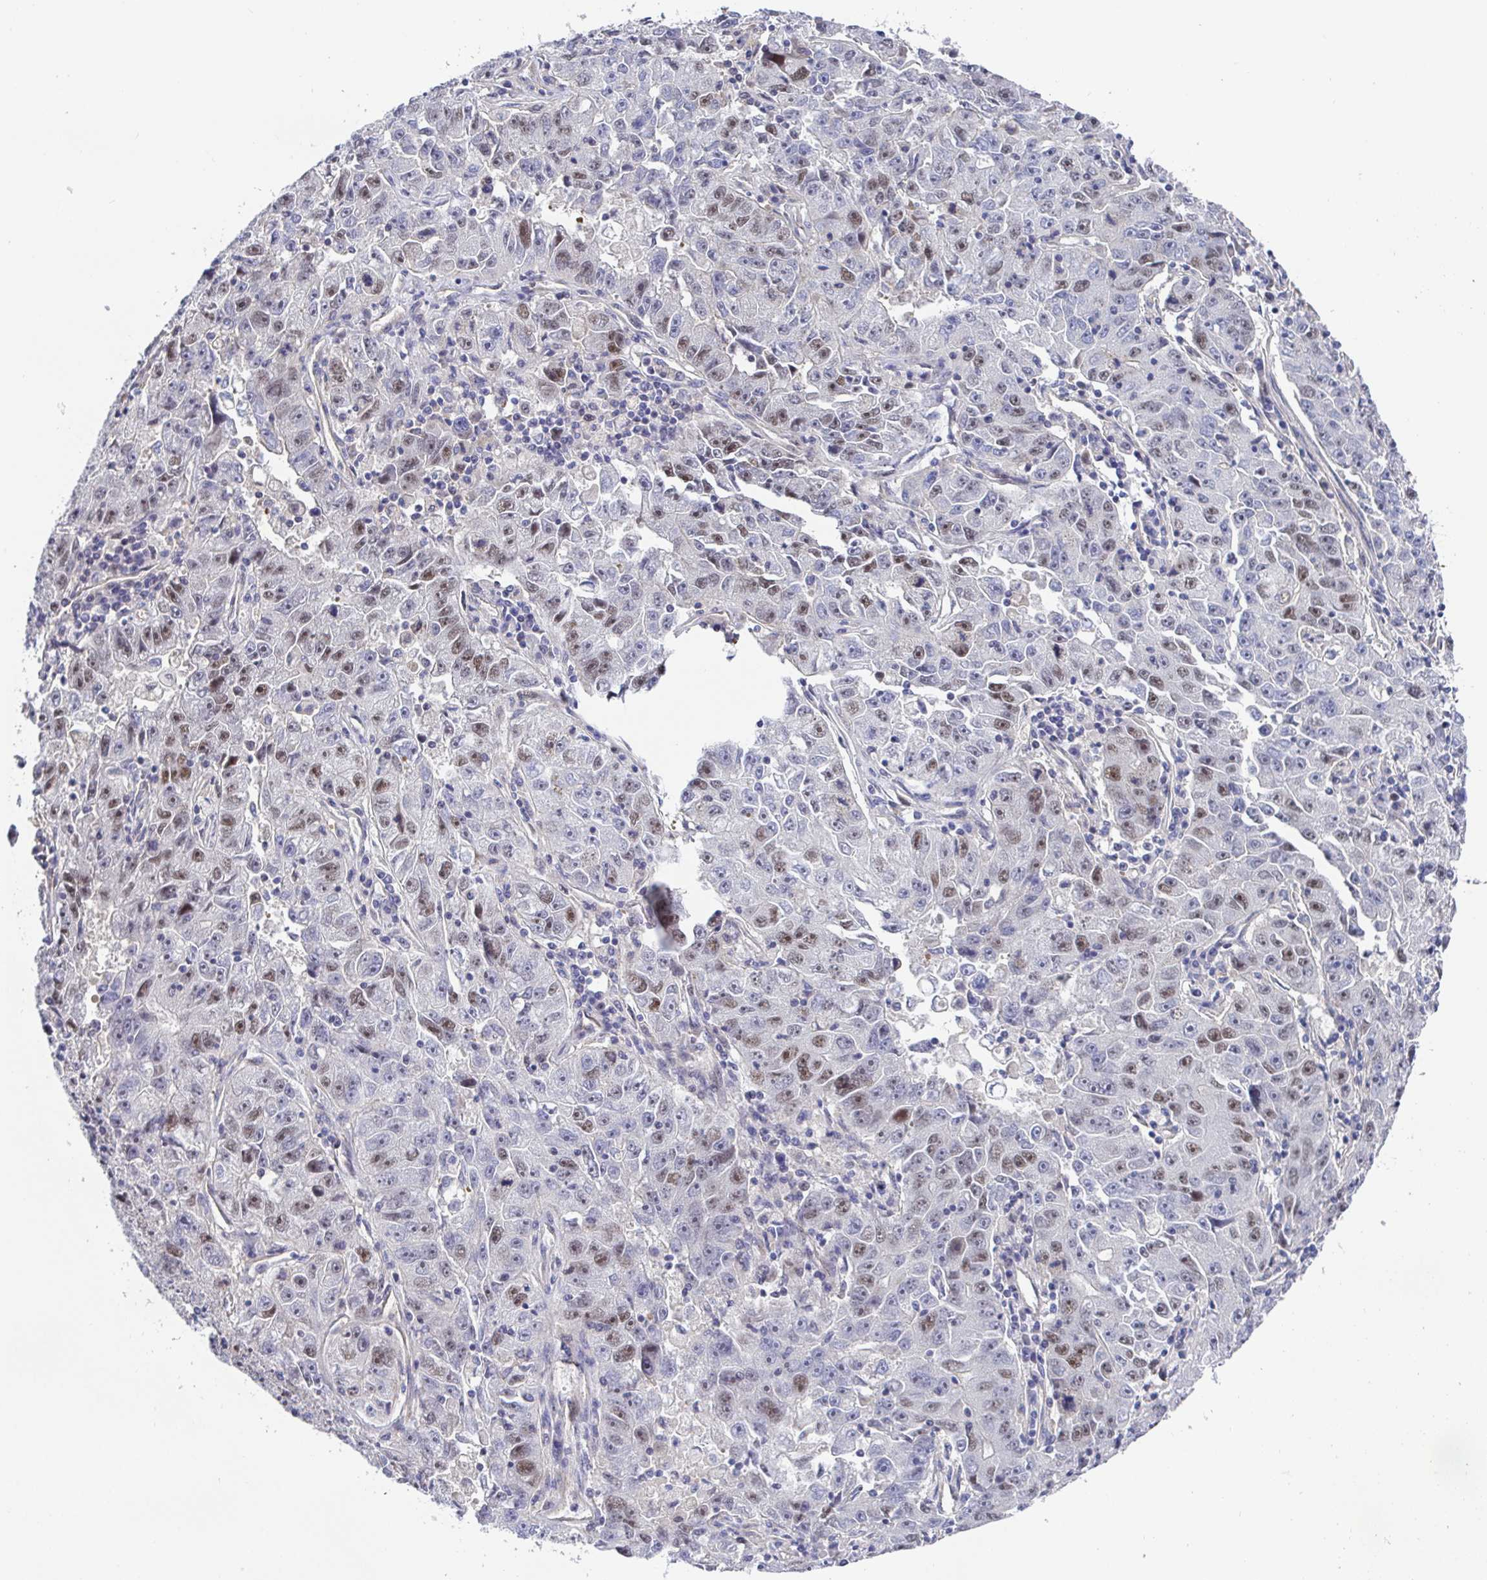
{"staining": {"intensity": "moderate", "quantity": "<25%", "location": "nuclear"}, "tissue": "lung cancer", "cell_type": "Tumor cells", "image_type": "cancer", "snomed": [{"axis": "morphology", "description": "Normal morphology"}, {"axis": "morphology", "description": "Adenocarcinoma, NOS"}, {"axis": "topography", "description": "Lymph node"}, {"axis": "topography", "description": "Lung"}], "caption": "A brown stain shows moderate nuclear staining of a protein in lung adenocarcinoma tumor cells. (DAB IHC with brightfield microscopy, high magnification).", "gene": "TIMELESS", "patient": {"sex": "female", "age": 57}}